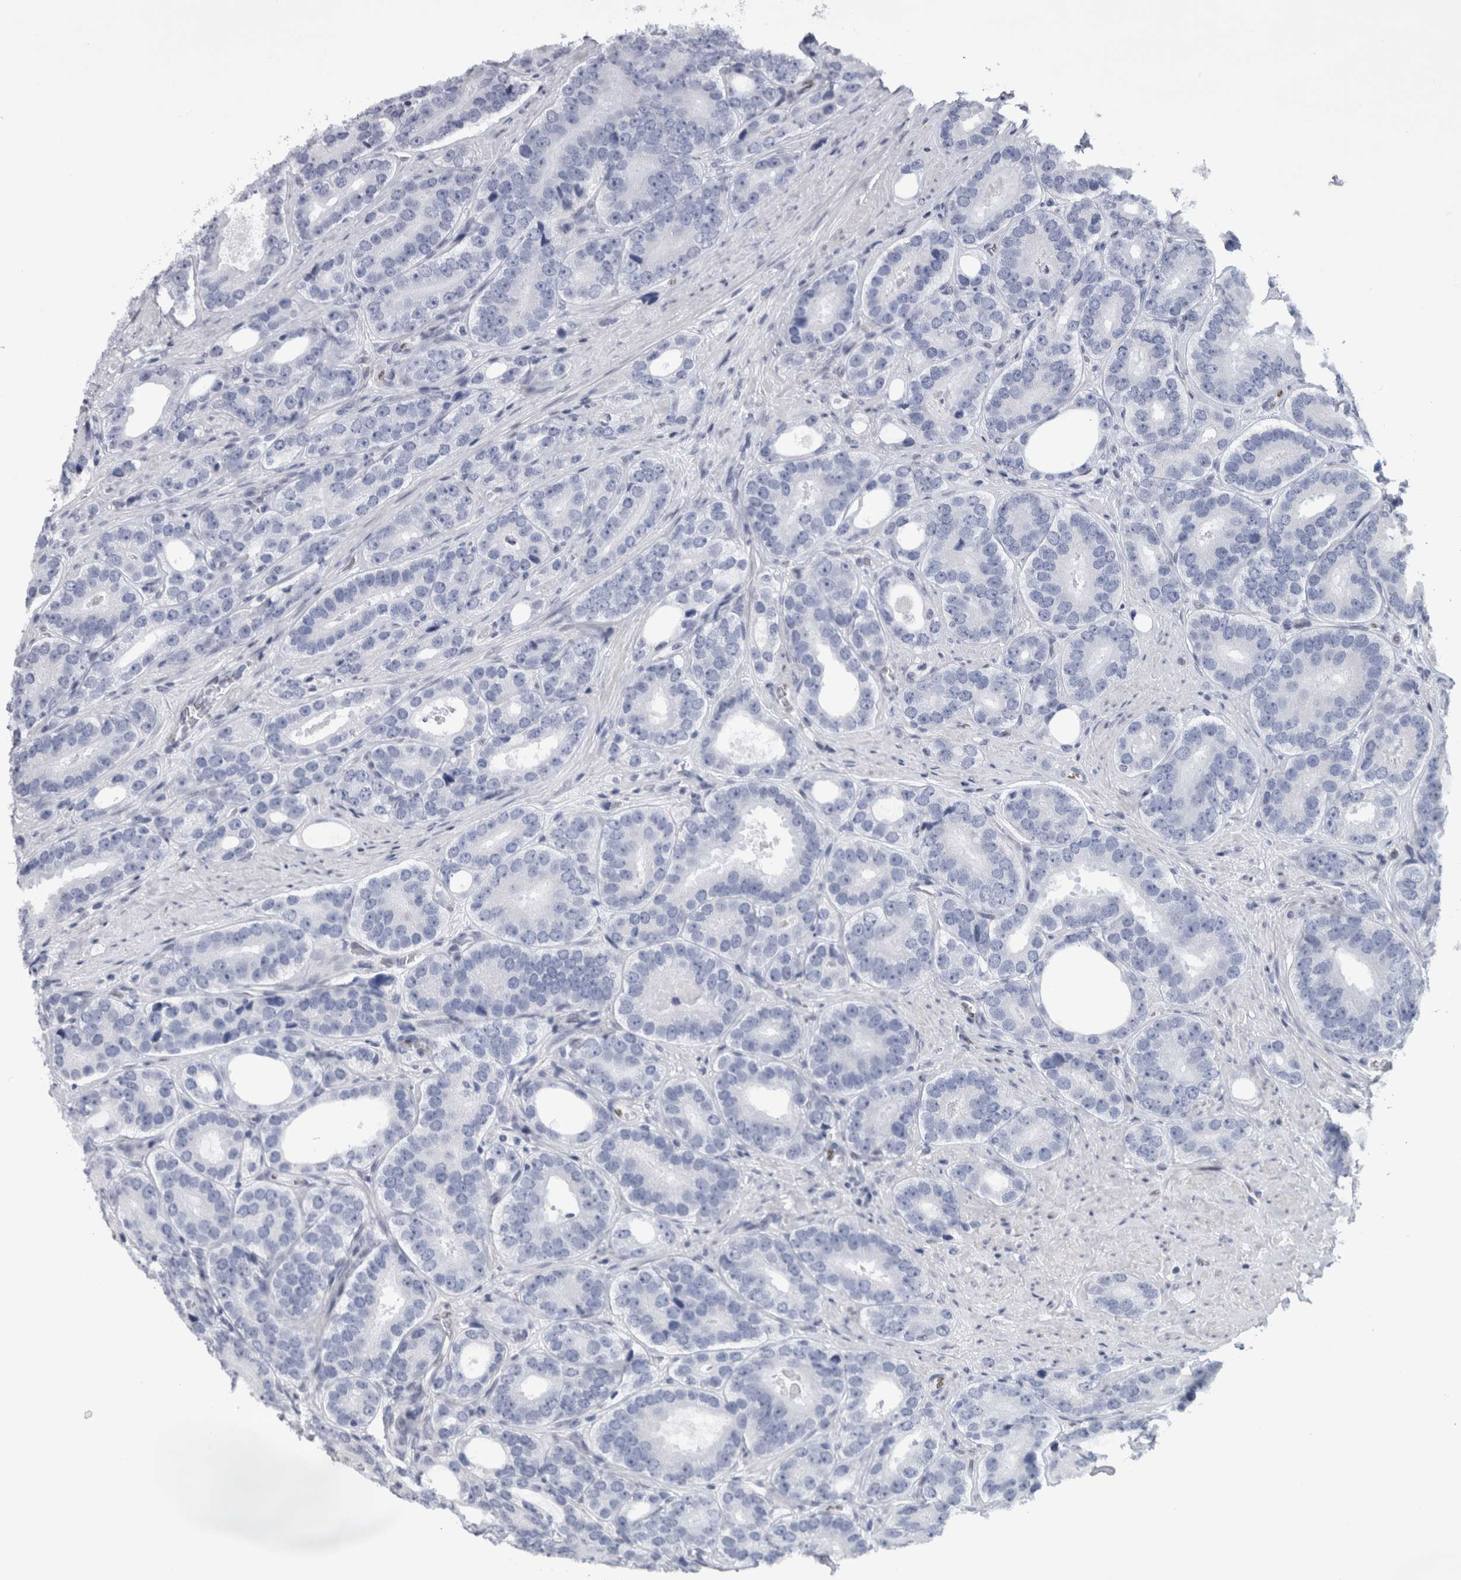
{"staining": {"intensity": "negative", "quantity": "none", "location": "none"}, "tissue": "prostate cancer", "cell_type": "Tumor cells", "image_type": "cancer", "snomed": [{"axis": "morphology", "description": "Adenocarcinoma, High grade"}, {"axis": "topography", "description": "Prostate"}], "caption": "Protein analysis of prostate adenocarcinoma (high-grade) shows no significant positivity in tumor cells.", "gene": "IL33", "patient": {"sex": "male", "age": 56}}